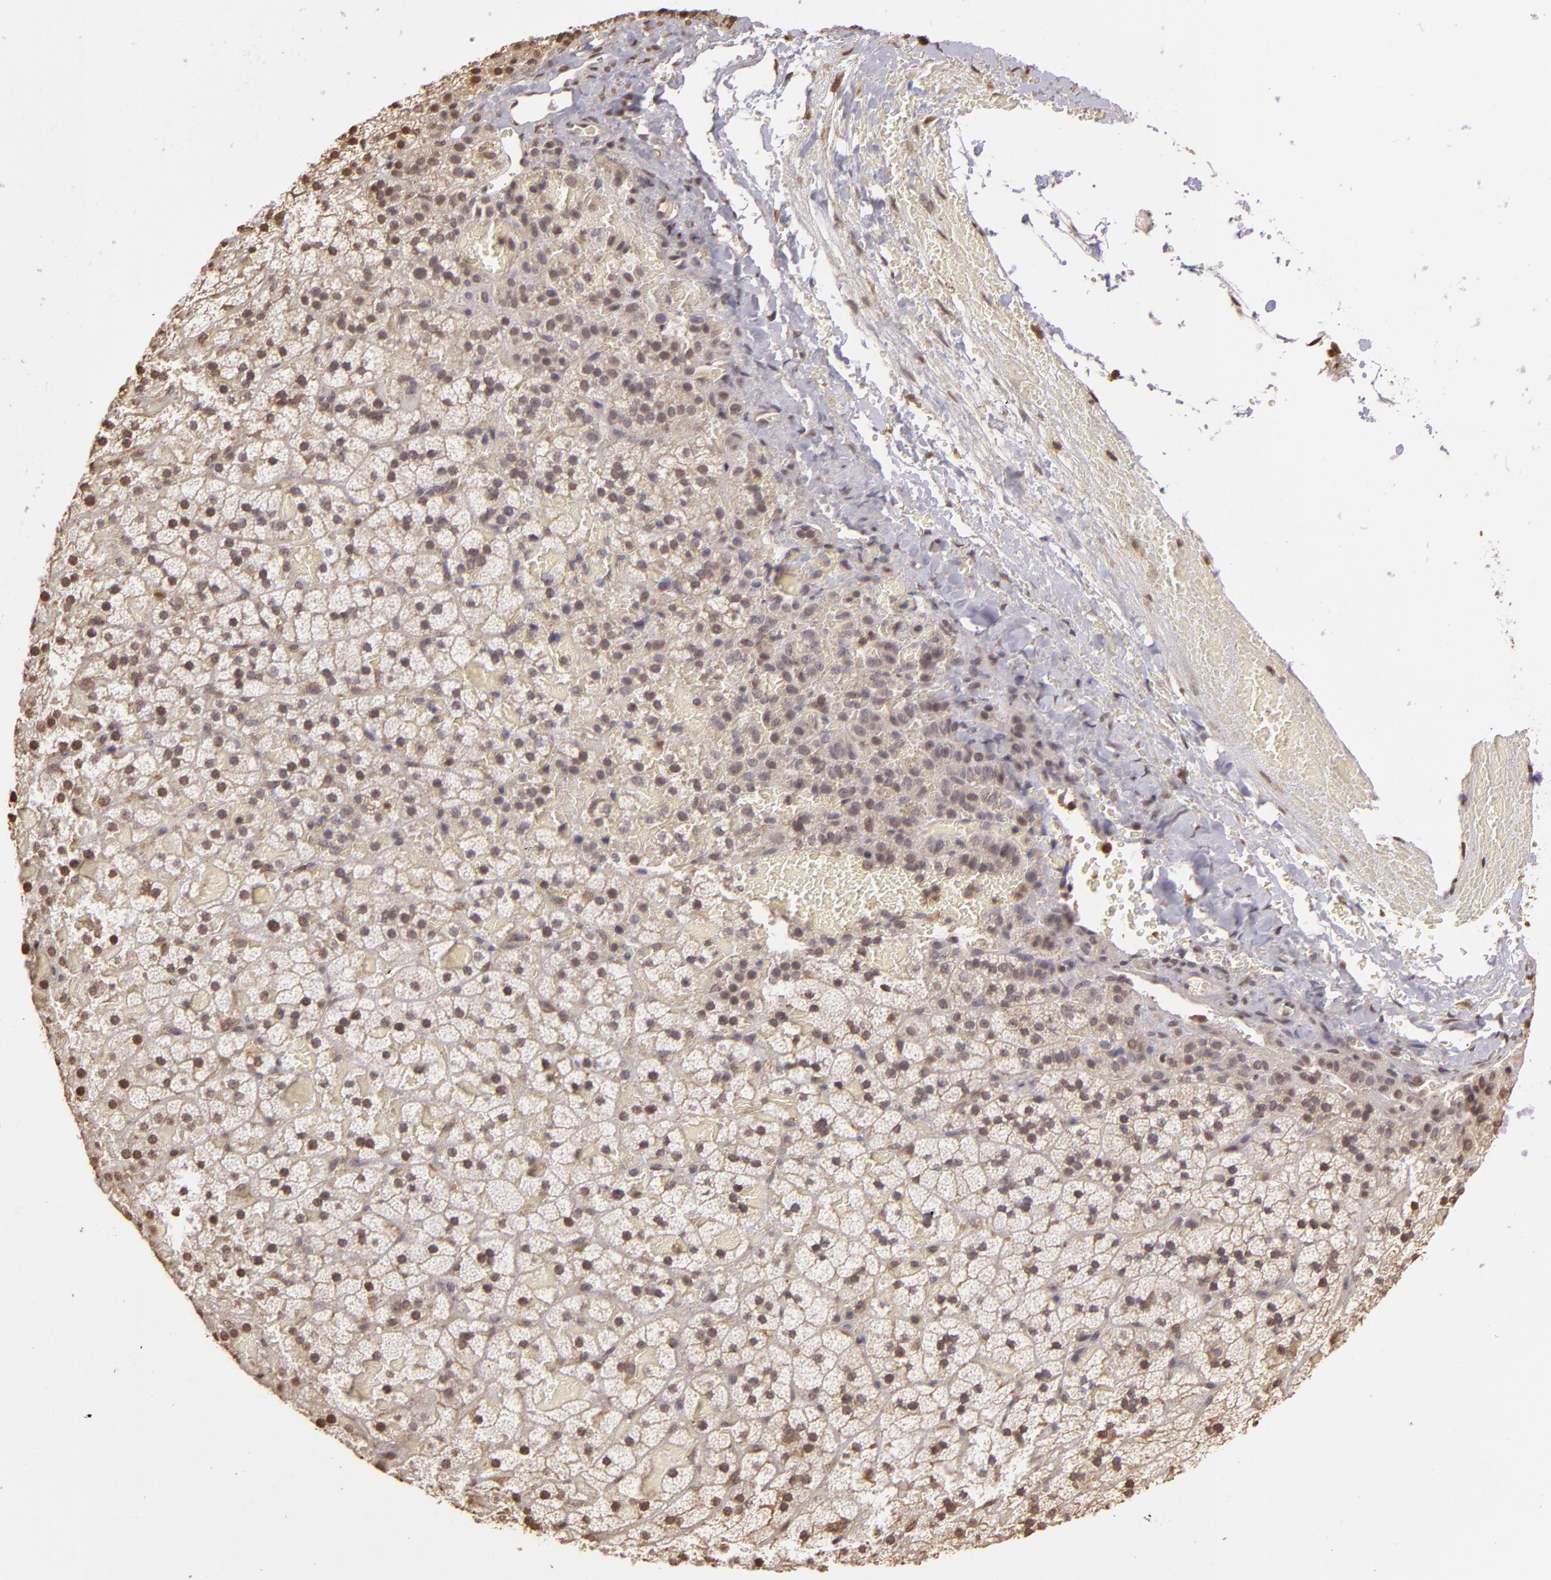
{"staining": {"intensity": "weak", "quantity": ">75%", "location": "nuclear"}, "tissue": "adrenal gland", "cell_type": "Glandular cells", "image_type": "normal", "snomed": [{"axis": "morphology", "description": "Normal tissue, NOS"}, {"axis": "topography", "description": "Adrenal gland"}], "caption": "This photomicrograph displays immunohistochemistry (IHC) staining of benign adrenal gland, with low weak nuclear positivity in about >75% of glandular cells.", "gene": "ARPC2", "patient": {"sex": "male", "age": 35}}